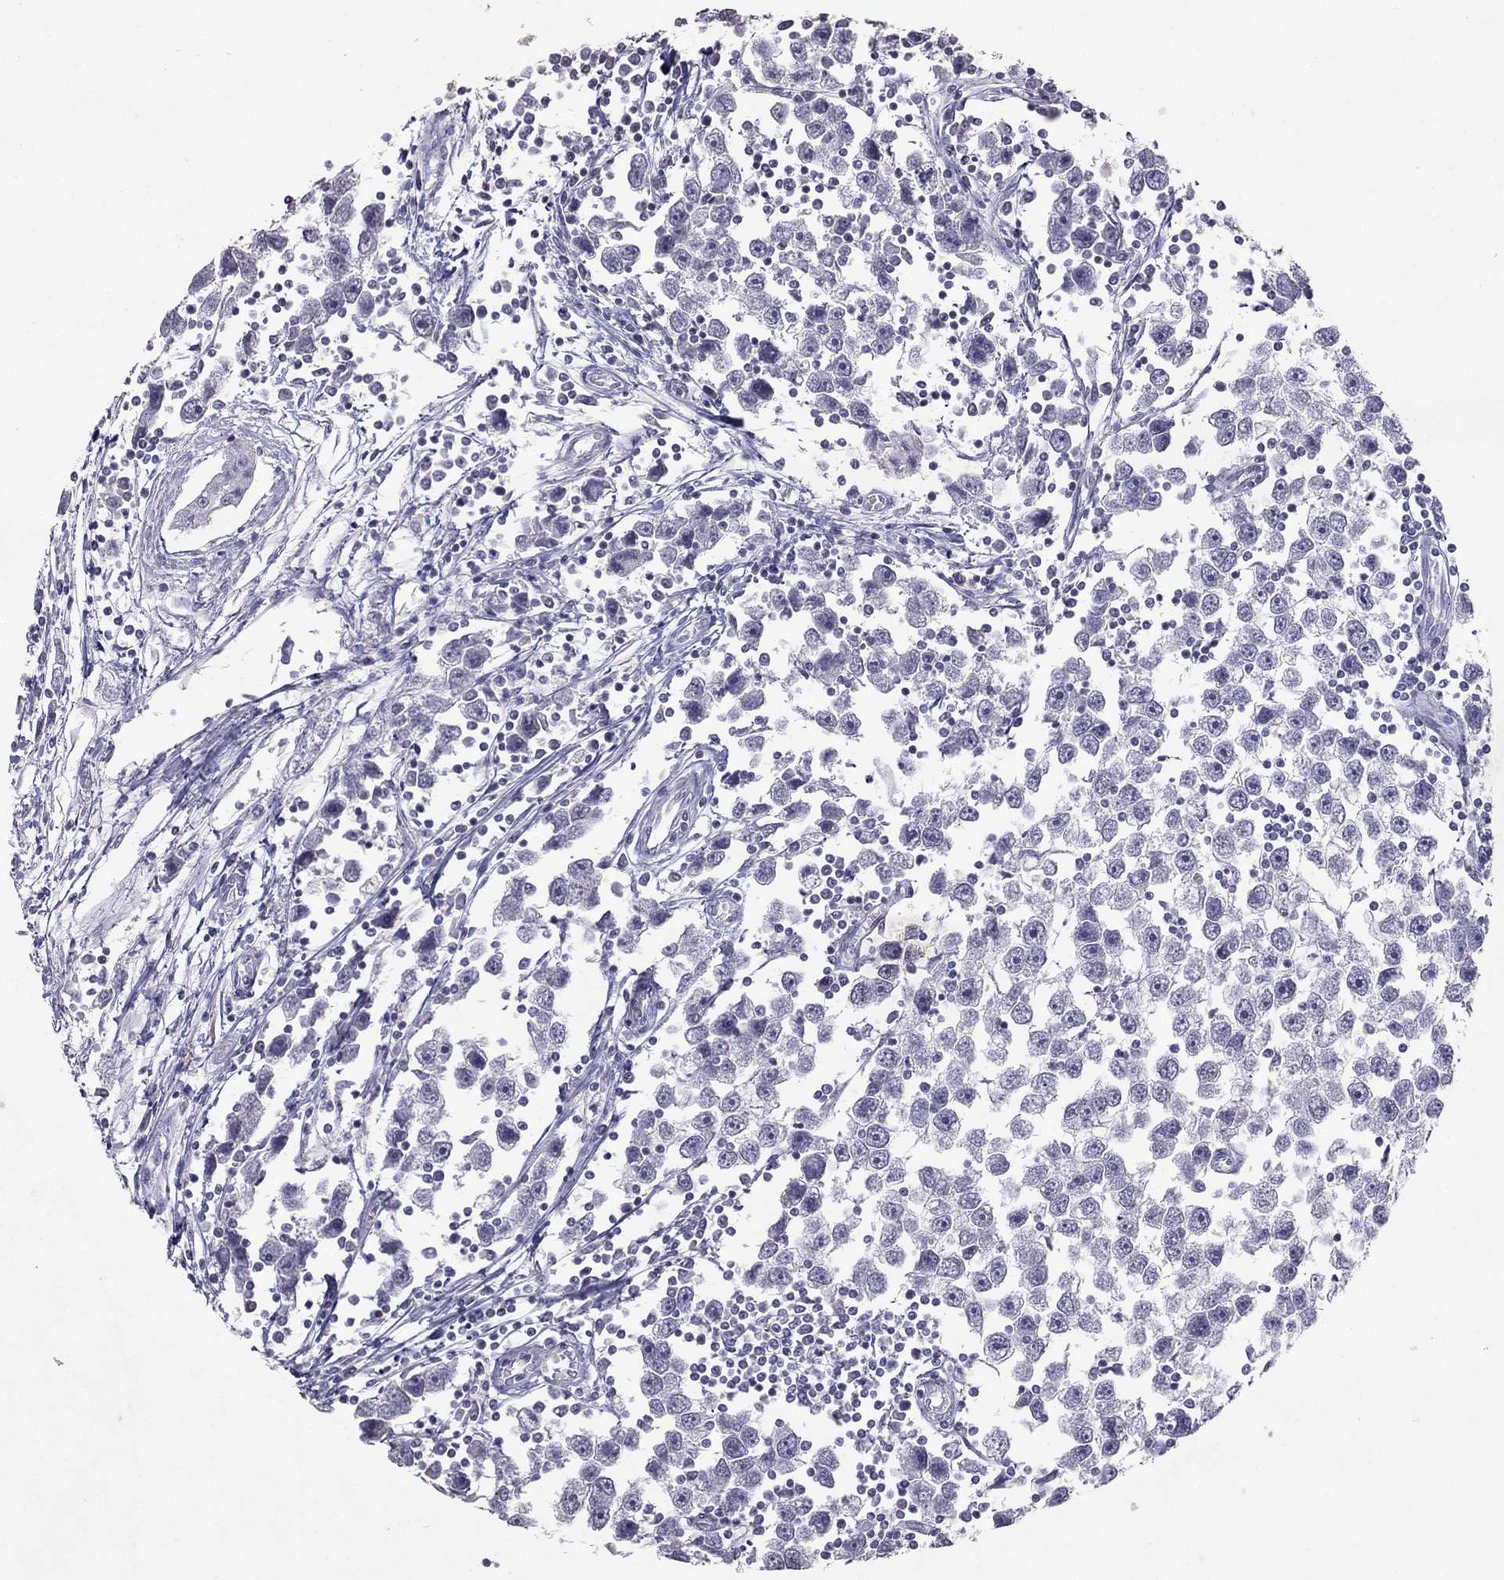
{"staining": {"intensity": "negative", "quantity": "none", "location": "none"}, "tissue": "testis cancer", "cell_type": "Tumor cells", "image_type": "cancer", "snomed": [{"axis": "morphology", "description": "Seminoma, NOS"}, {"axis": "topography", "description": "Testis"}], "caption": "IHC histopathology image of human testis cancer (seminoma) stained for a protein (brown), which demonstrates no staining in tumor cells. (DAB (3,3'-diaminobenzidine) immunohistochemistry (IHC), high magnification).", "gene": "TSHB", "patient": {"sex": "male", "age": 30}}